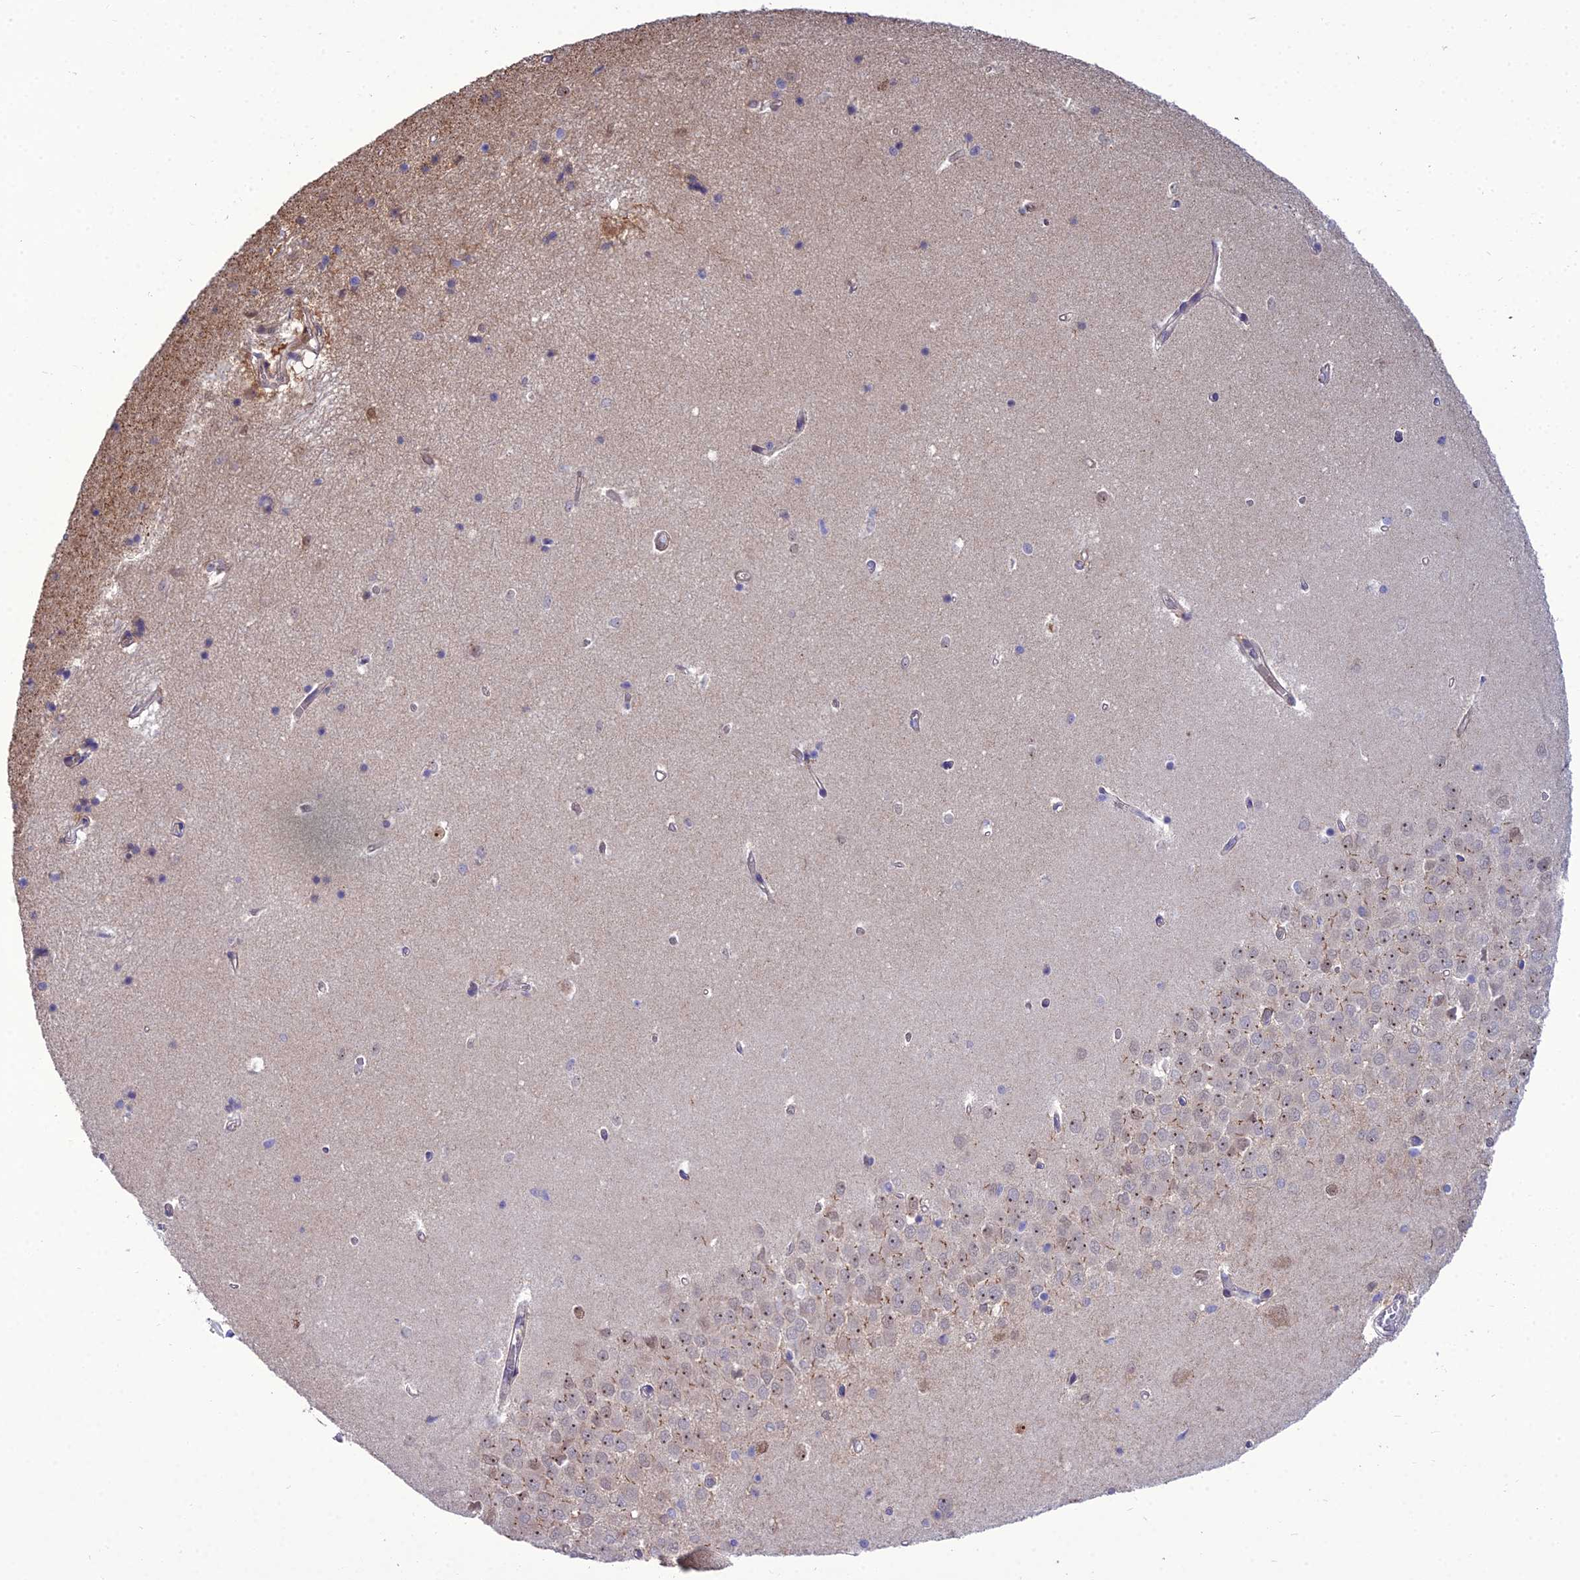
{"staining": {"intensity": "weak", "quantity": "<25%", "location": "cytoplasmic/membranous"}, "tissue": "hippocampus", "cell_type": "Glial cells", "image_type": "normal", "snomed": [{"axis": "morphology", "description": "Normal tissue, NOS"}, {"axis": "topography", "description": "Hippocampus"}], "caption": "There is no significant staining in glial cells of hippocampus. The staining is performed using DAB (3,3'-diaminobenzidine) brown chromogen with nuclei counter-stained in using hematoxylin.", "gene": "TSPYL2", "patient": {"sex": "male", "age": 45}}